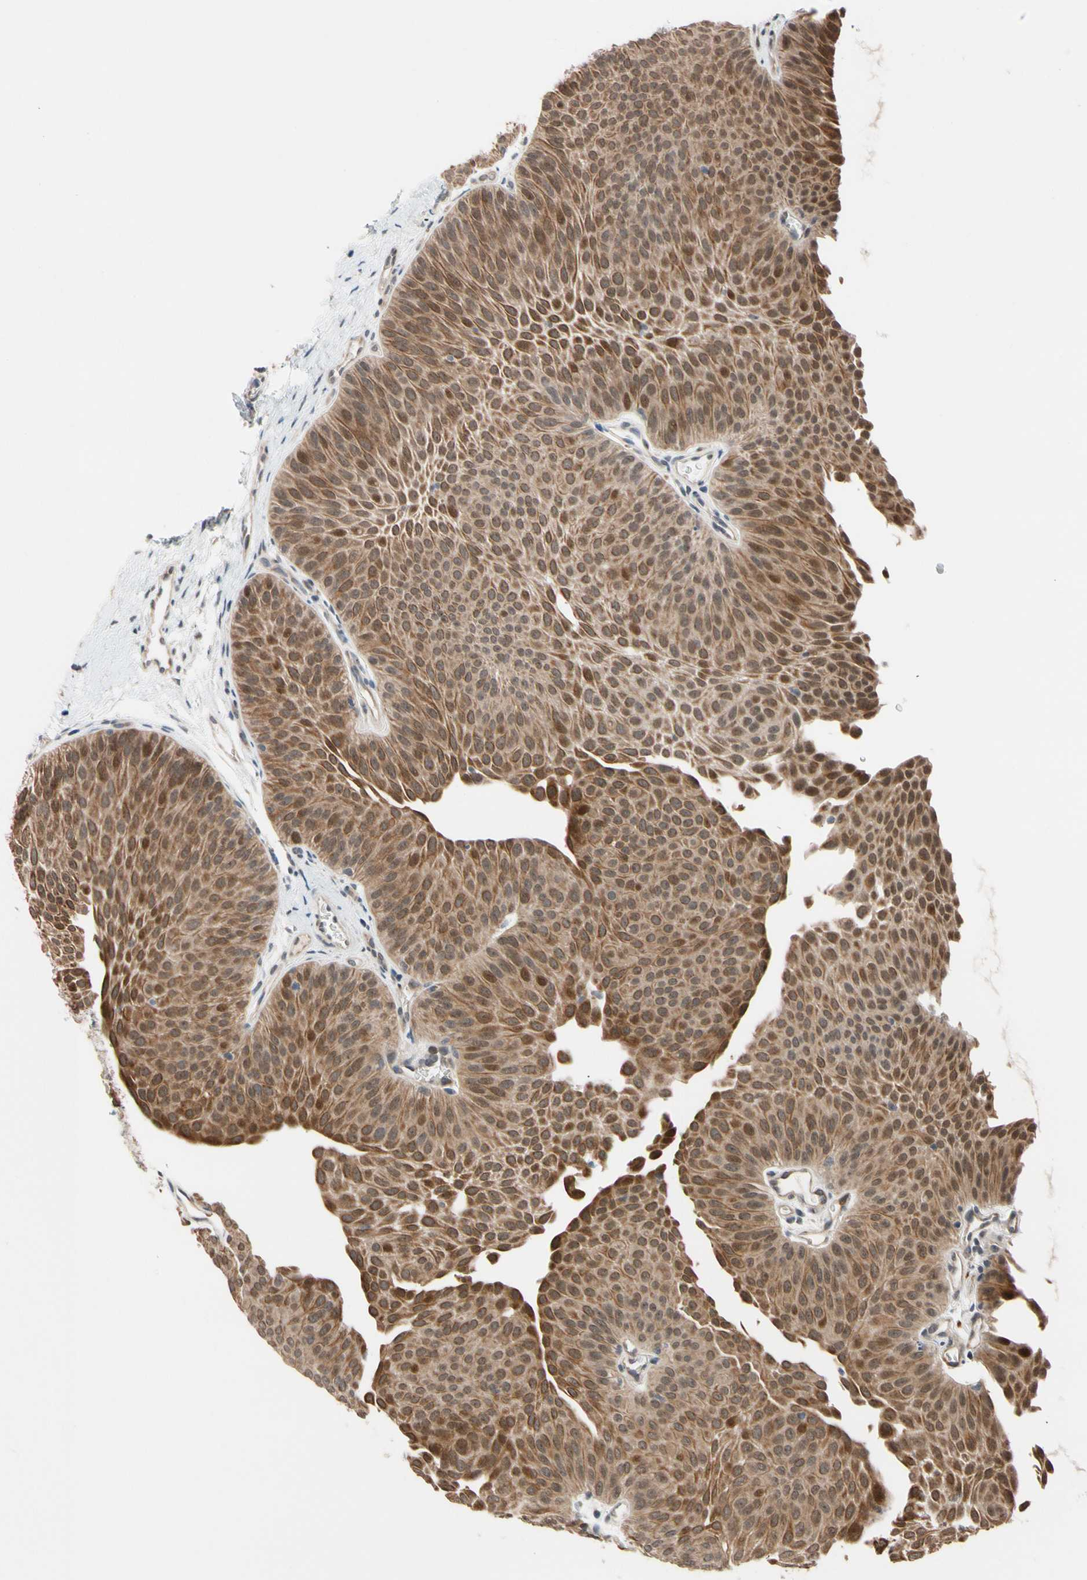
{"staining": {"intensity": "moderate", "quantity": ">75%", "location": "cytoplasmic/membranous"}, "tissue": "urothelial cancer", "cell_type": "Tumor cells", "image_type": "cancer", "snomed": [{"axis": "morphology", "description": "Urothelial carcinoma, Low grade"}, {"axis": "topography", "description": "Urinary bladder"}], "caption": "An image showing moderate cytoplasmic/membranous positivity in about >75% of tumor cells in urothelial carcinoma (low-grade), as visualized by brown immunohistochemical staining.", "gene": "NGEF", "patient": {"sex": "female", "age": 60}}